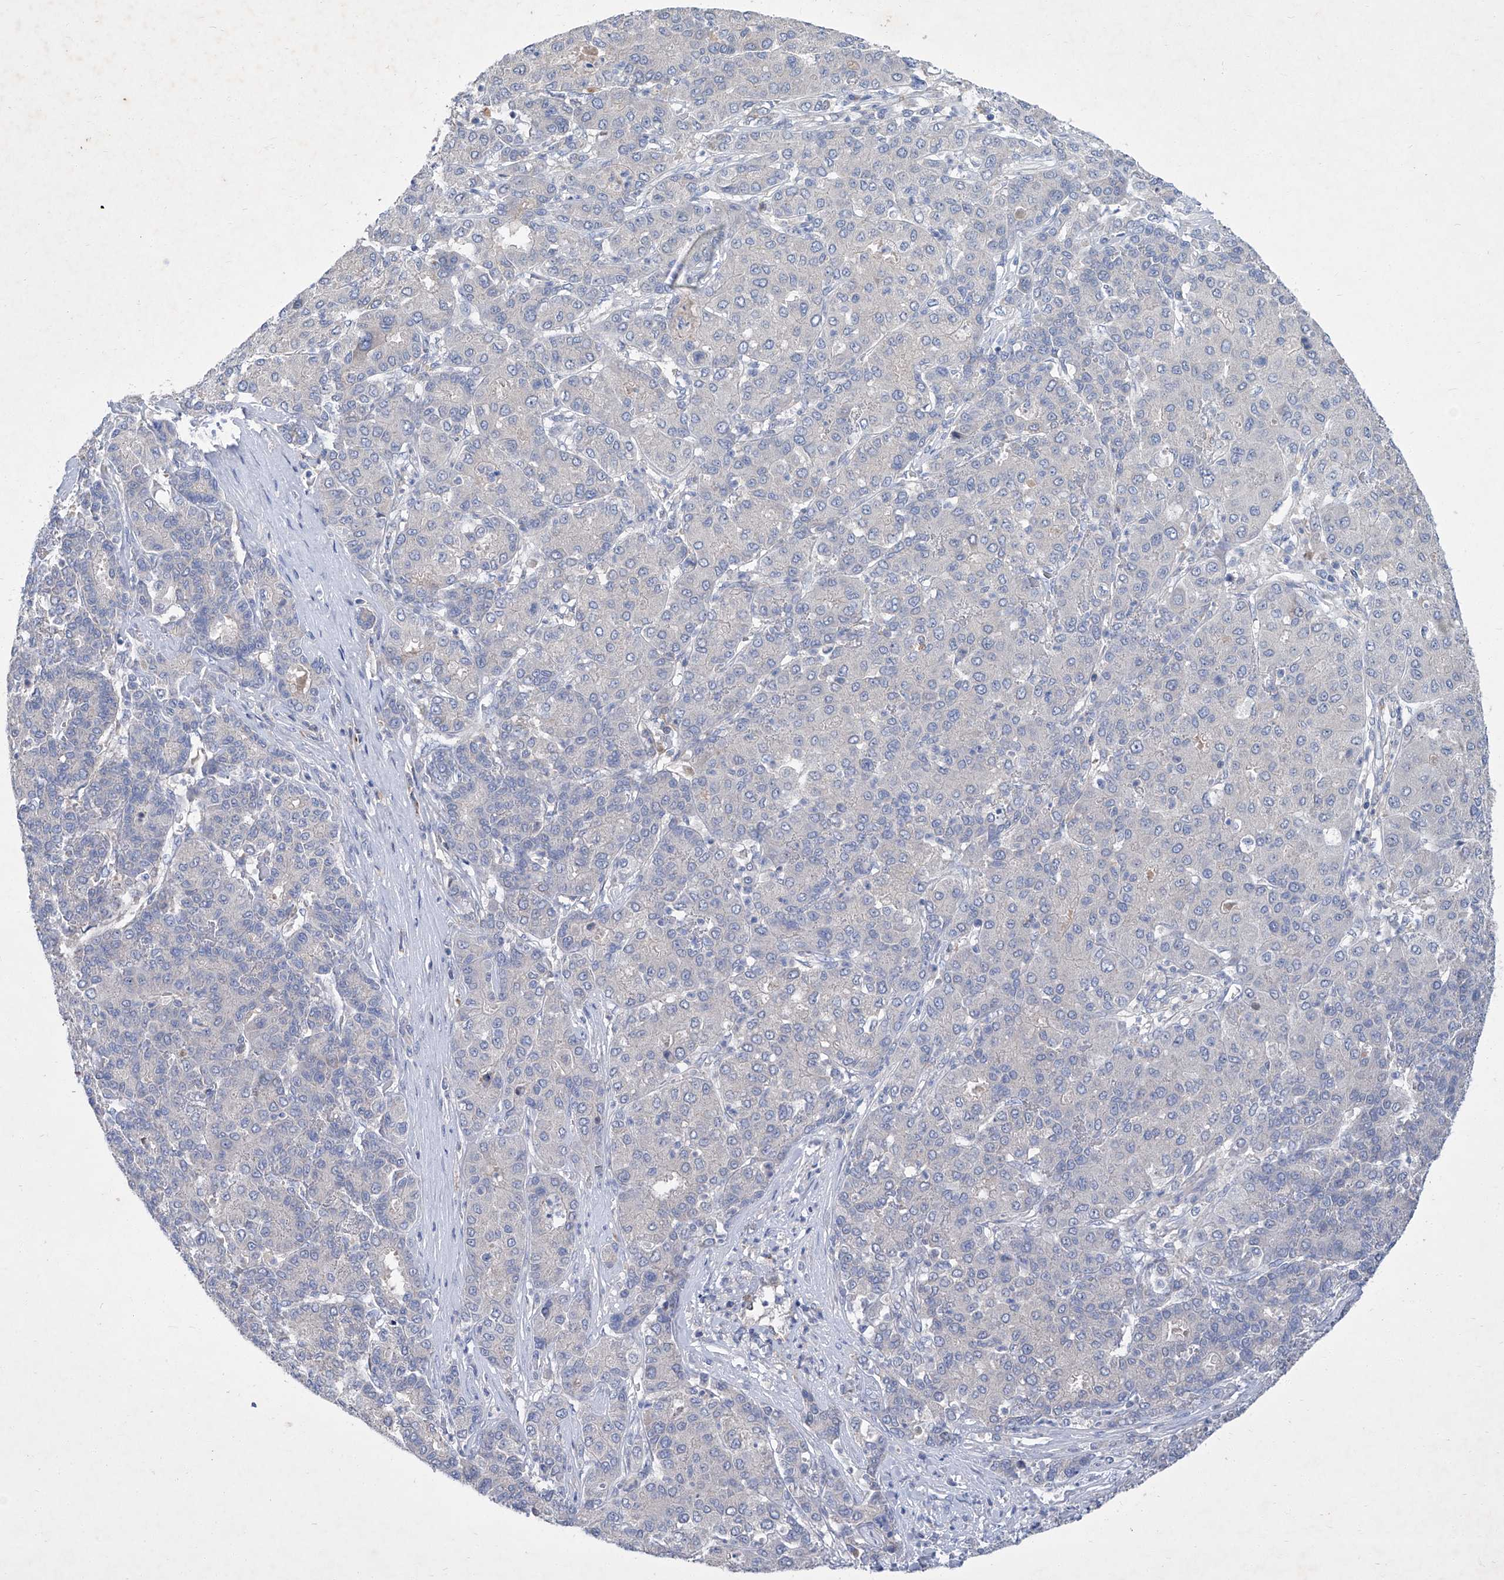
{"staining": {"intensity": "negative", "quantity": "none", "location": "none"}, "tissue": "liver cancer", "cell_type": "Tumor cells", "image_type": "cancer", "snomed": [{"axis": "morphology", "description": "Carcinoma, Hepatocellular, NOS"}, {"axis": "topography", "description": "Liver"}], "caption": "This is a histopathology image of IHC staining of liver hepatocellular carcinoma, which shows no positivity in tumor cells. (Stains: DAB (3,3'-diaminobenzidine) immunohistochemistry with hematoxylin counter stain, Microscopy: brightfield microscopy at high magnification).", "gene": "SBK2", "patient": {"sex": "male", "age": 65}}